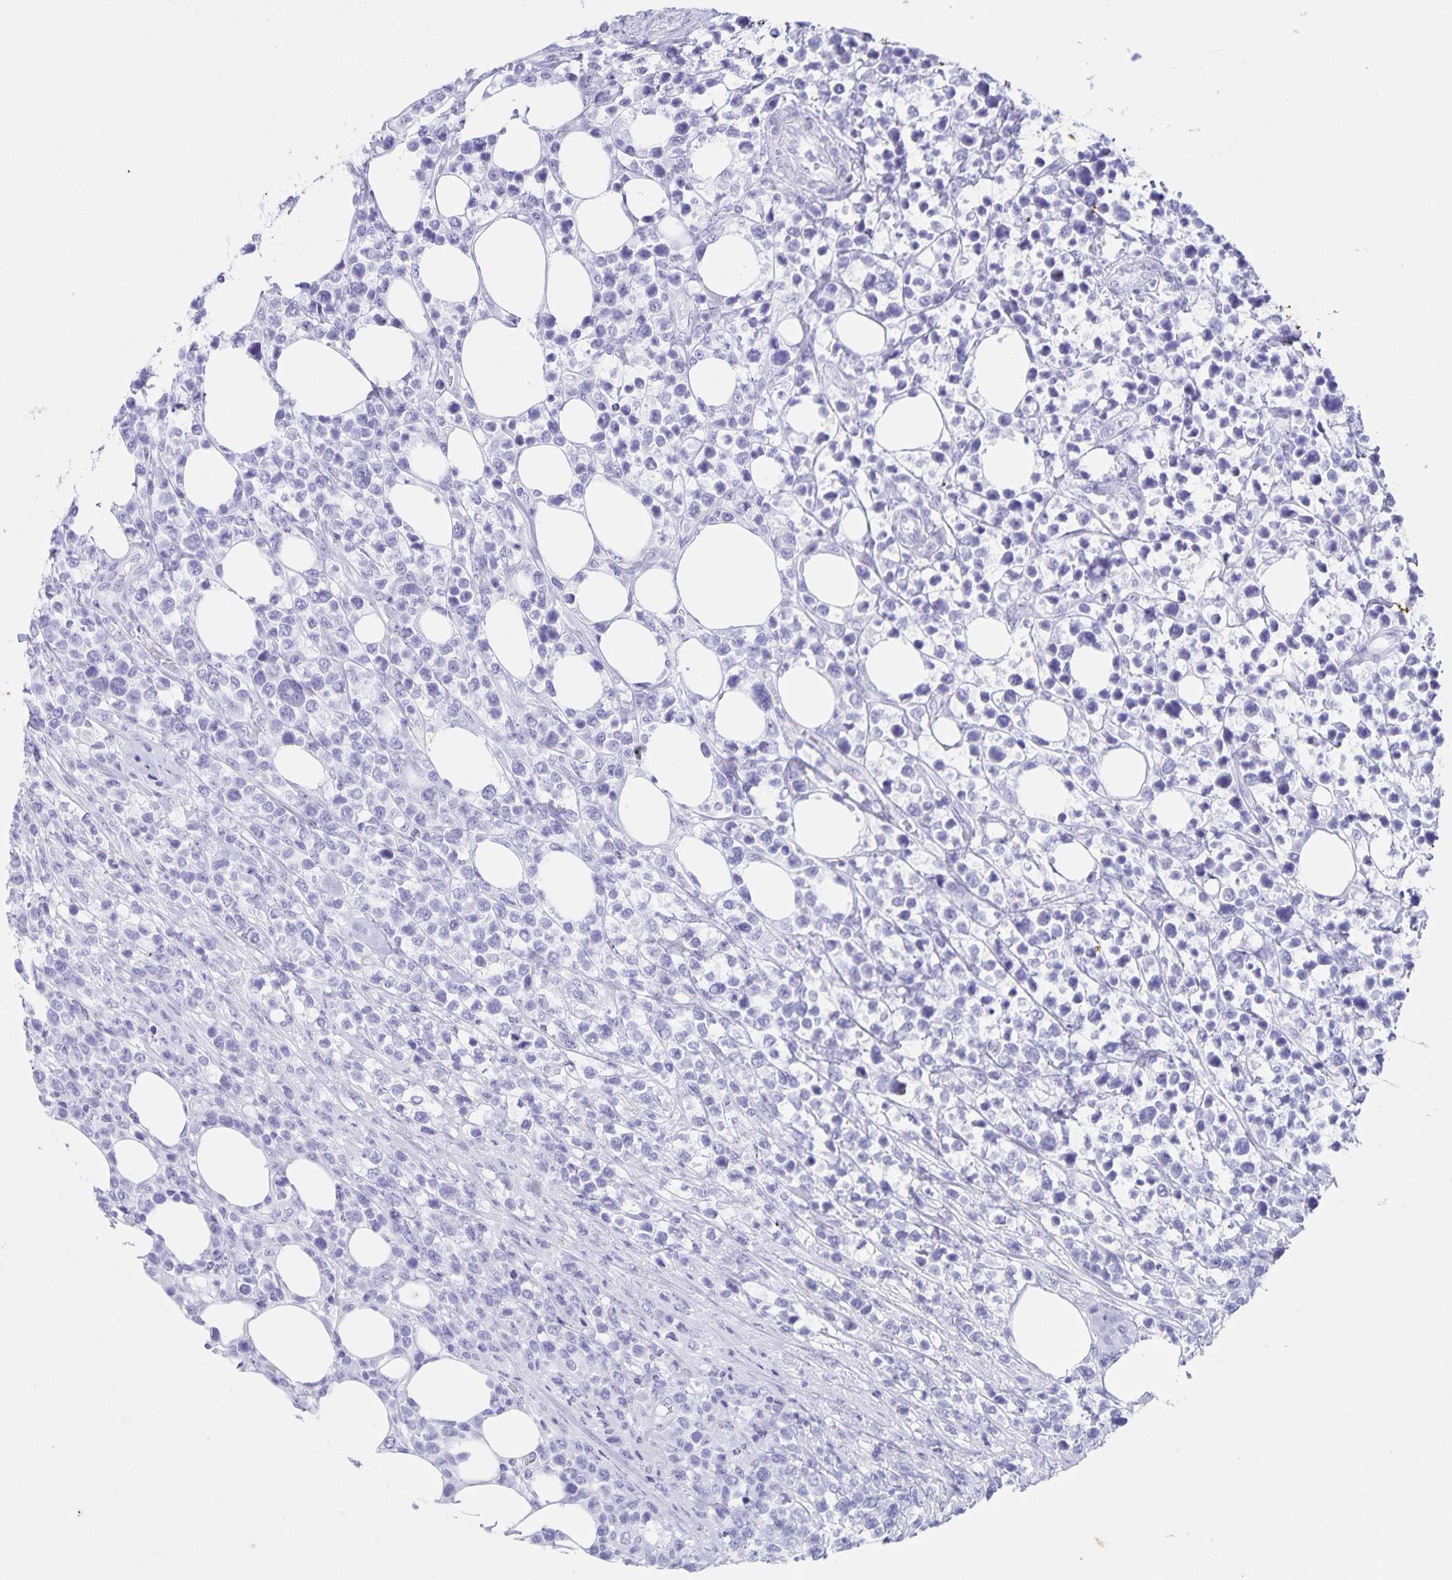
{"staining": {"intensity": "negative", "quantity": "none", "location": "none"}, "tissue": "lymphoma", "cell_type": "Tumor cells", "image_type": "cancer", "snomed": [{"axis": "morphology", "description": "Malignant lymphoma, non-Hodgkin's type, High grade"}, {"axis": "topography", "description": "Soft tissue"}], "caption": "Tumor cells show no significant positivity in lymphoma.", "gene": "AQP4", "patient": {"sex": "female", "age": 56}}